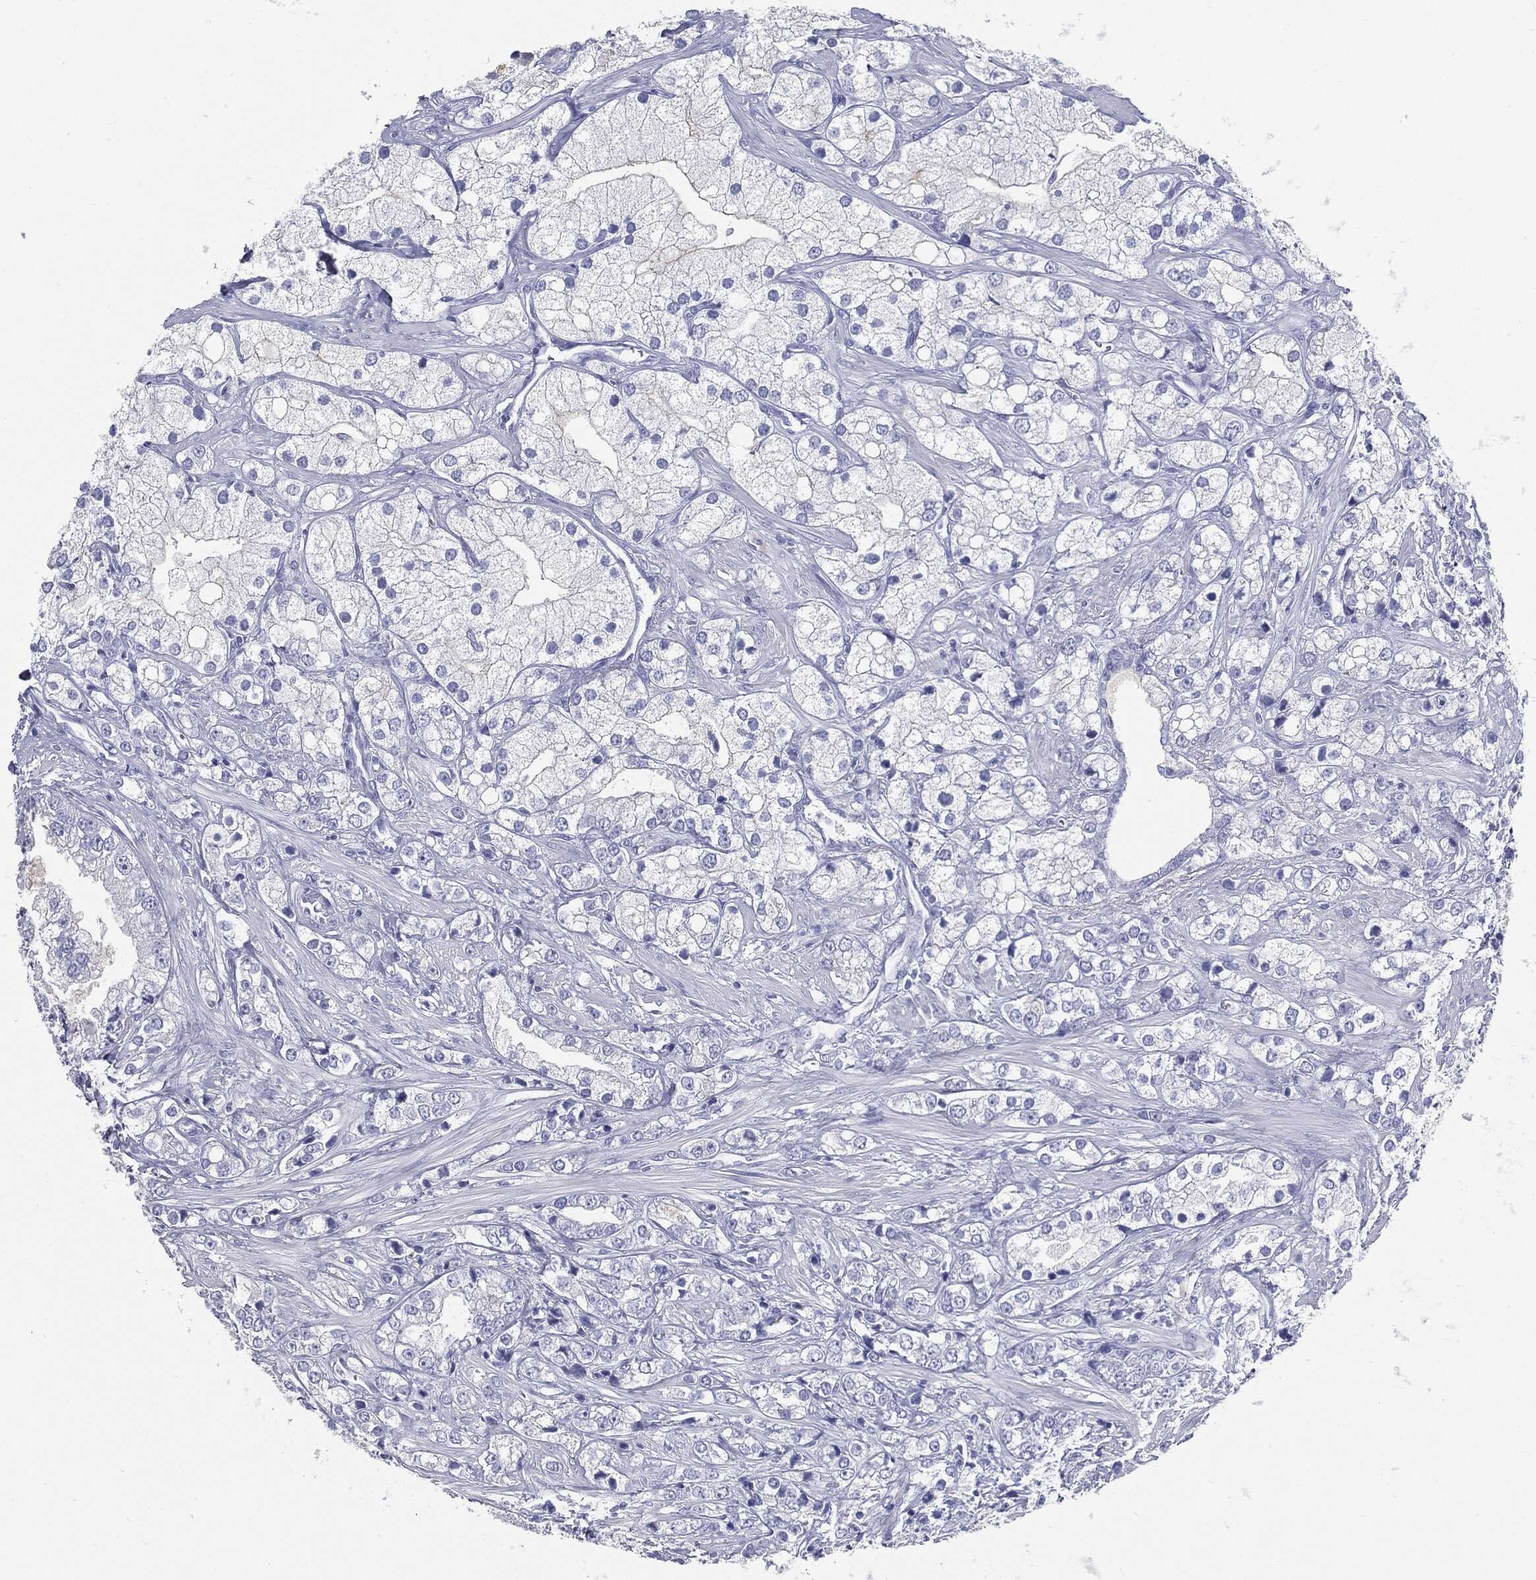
{"staining": {"intensity": "negative", "quantity": "none", "location": "none"}, "tissue": "prostate cancer", "cell_type": "Tumor cells", "image_type": "cancer", "snomed": [{"axis": "morphology", "description": "Adenocarcinoma, NOS"}, {"axis": "topography", "description": "Prostate and seminal vesicle, NOS"}, {"axis": "topography", "description": "Prostate"}], "caption": "IHC photomicrograph of neoplastic tissue: prostate cancer stained with DAB displays no significant protein staining in tumor cells. (Brightfield microscopy of DAB (3,3'-diaminobenzidine) immunohistochemistry (IHC) at high magnification).", "gene": "CUZD1", "patient": {"sex": "male", "age": 79}}